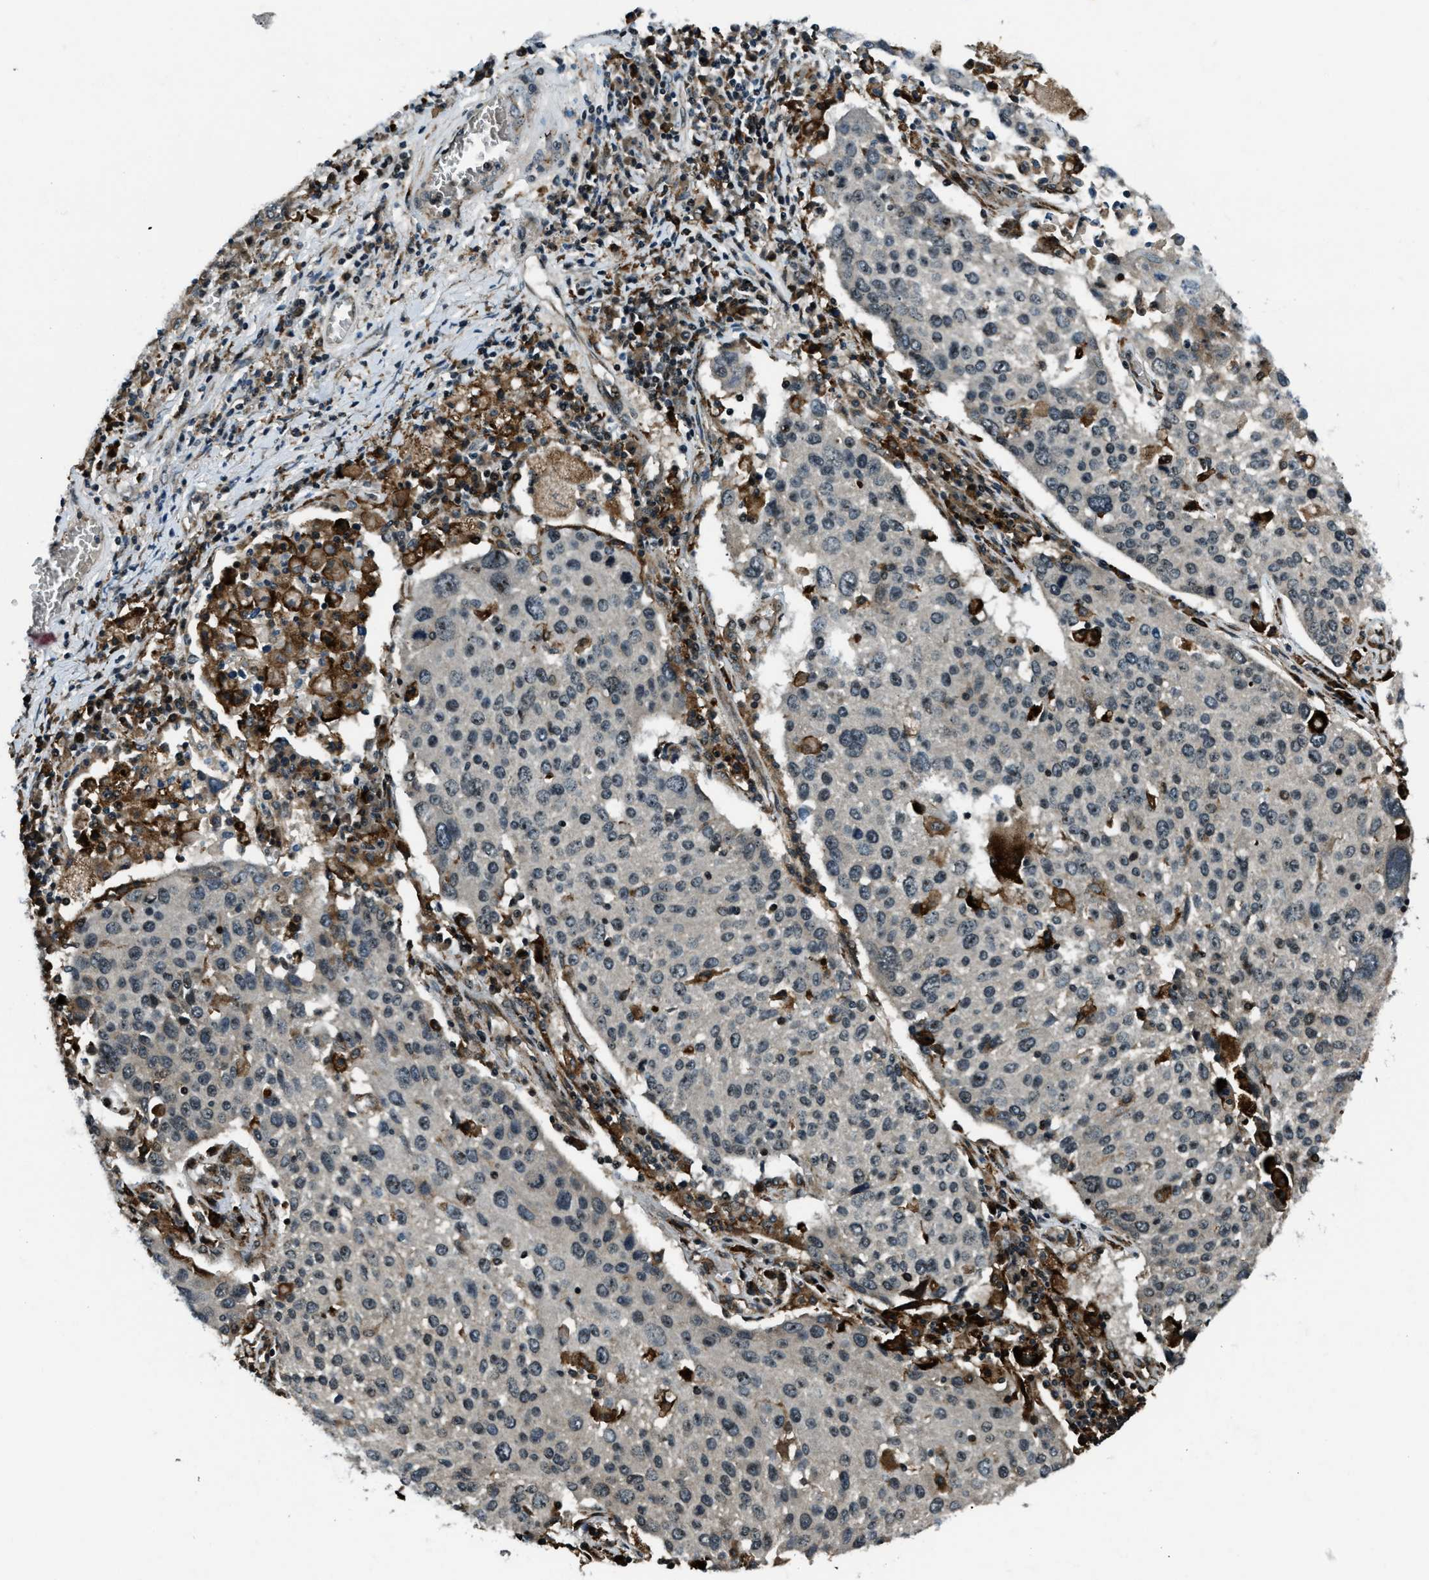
{"staining": {"intensity": "weak", "quantity": "<25%", "location": "cytoplasmic/membranous"}, "tissue": "lung cancer", "cell_type": "Tumor cells", "image_type": "cancer", "snomed": [{"axis": "morphology", "description": "Squamous cell carcinoma, NOS"}, {"axis": "topography", "description": "Lung"}], "caption": "The immunohistochemistry histopathology image has no significant expression in tumor cells of lung squamous cell carcinoma tissue.", "gene": "ACTL9", "patient": {"sex": "male", "age": 65}}